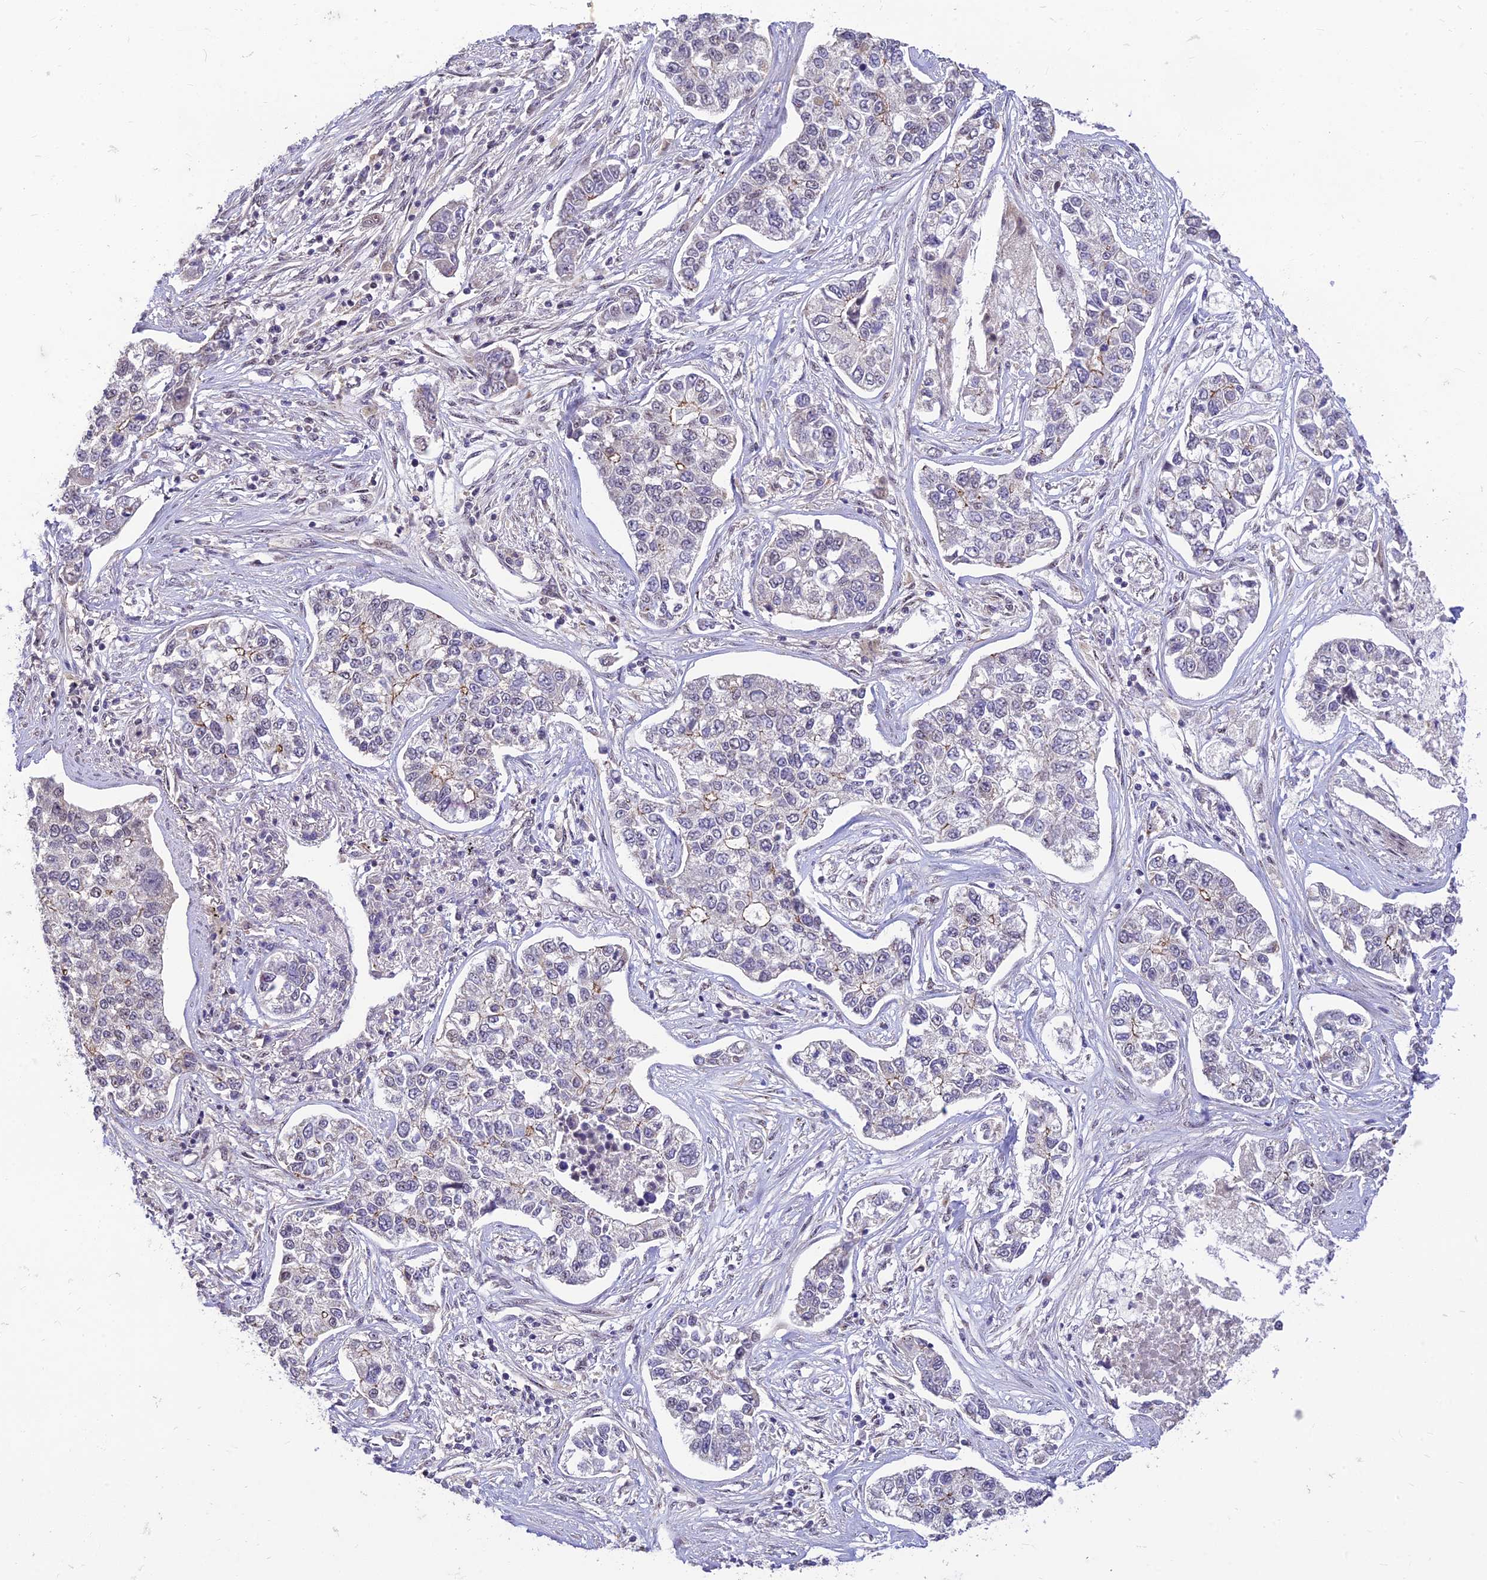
{"staining": {"intensity": "weak", "quantity": "<25%", "location": "cytoplasmic/membranous"}, "tissue": "lung cancer", "cell_type": "Tumor cells", "image_type": "cancer", "snomed": [{"axis": "morphology", "description": "Adenocarcinoma, NOS"}, {"axis": "topography", "description": "Lung"}], "caption": "Immunohistochemistry (IHC) of human lung adenocarcinoma shows no expression in tumor cells.", "gene": "MICOS13", "patient": {"sex": "male", "age": 49}}